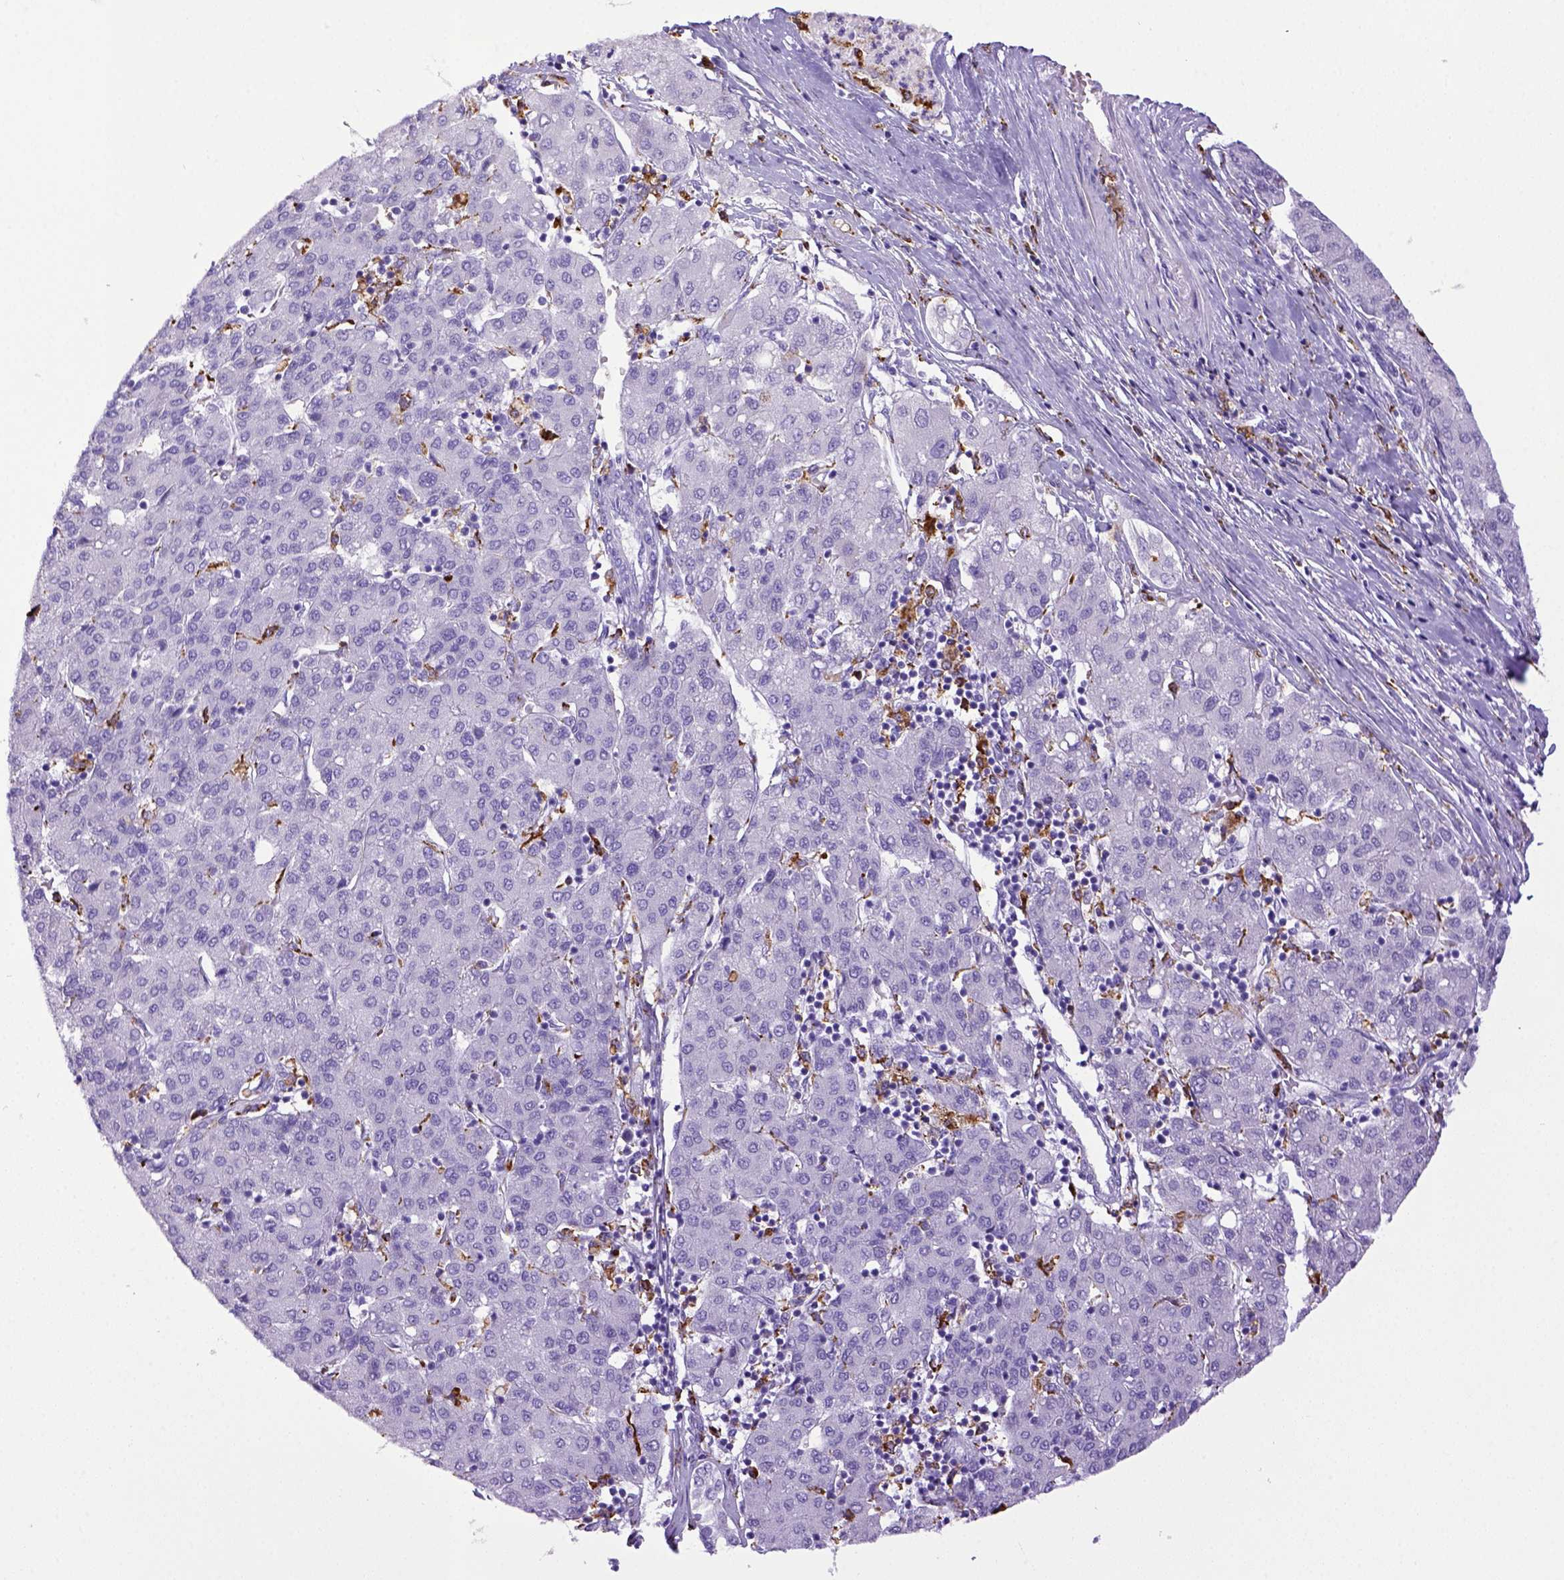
{"staining": {"intensity": "negative", "quantity": "none", "location": "none"}, "tissue": "liver cancer", "cell_type": "Tumor cells", "image_type": "cancer", "snomed": [{"axis": "morphology", "description": "Carcinoma, Hepatocellular, NOS"}, {"axis": "topography", "description": "Liver"}], "caption": "This is an IHC micrograph of human liver hepatocellular carcinoma. There is no staining in tumor cells.", "gene": "CD68", "patient": {"sex": "male", "age": 65}}